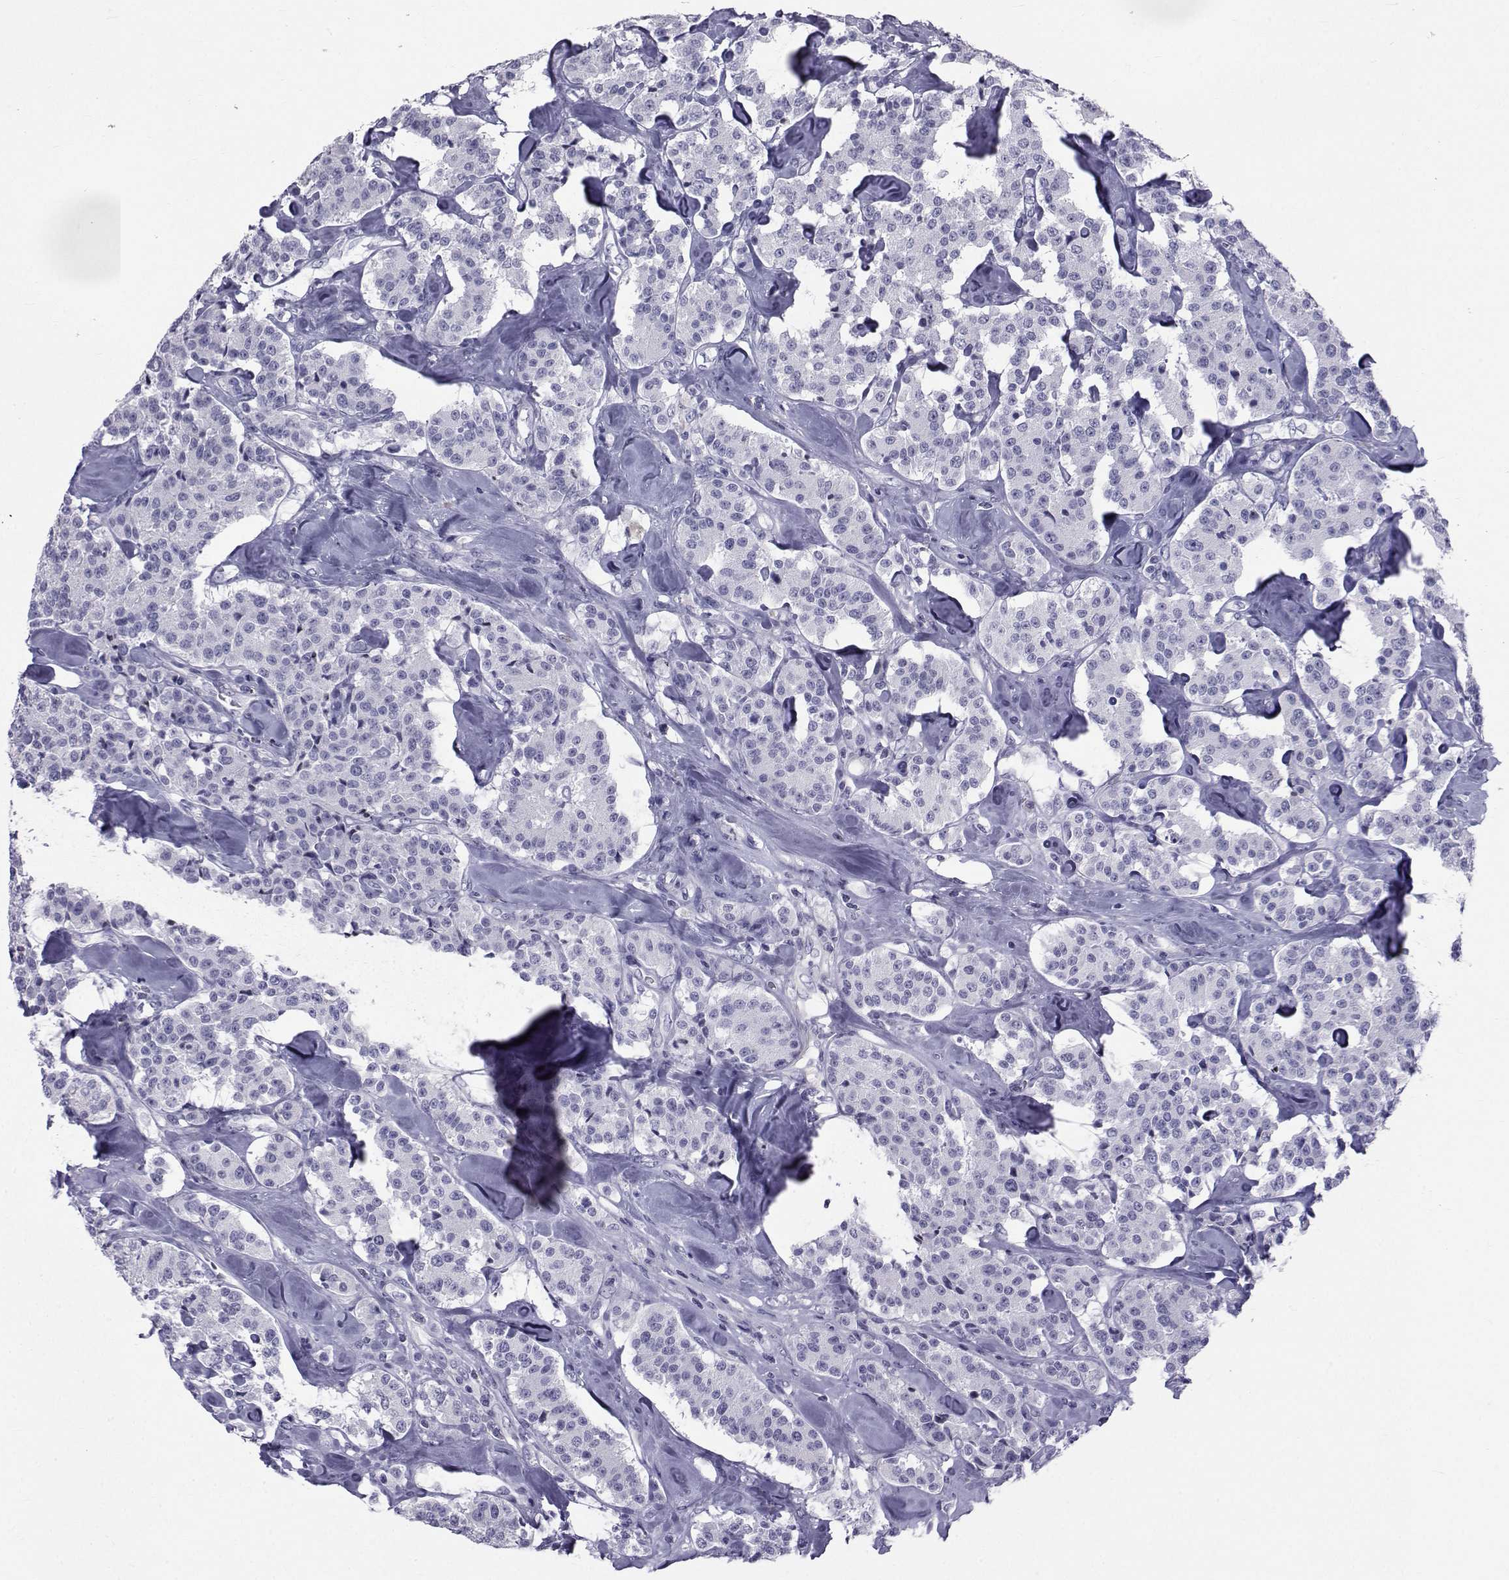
{"staining": {"intensity": "negative", "quantity": "none", "location": "none"}, "tissue": "carcinoid", "cell_type": "Tumor cells", "image_type": "cancer", "snomed": [{"axis": "morphology", "description": "Carcinoid, malignant, NOS"}, {"axis": "topography", "description": "Pancreas"}], "caption": "This is an immunohistochemistry (IHC) histopathology image of carcinoid (malignant). There is no expression in tumor cells.", "gene": "SPANXD", "patient": {"sex": "male", "age": 41}}